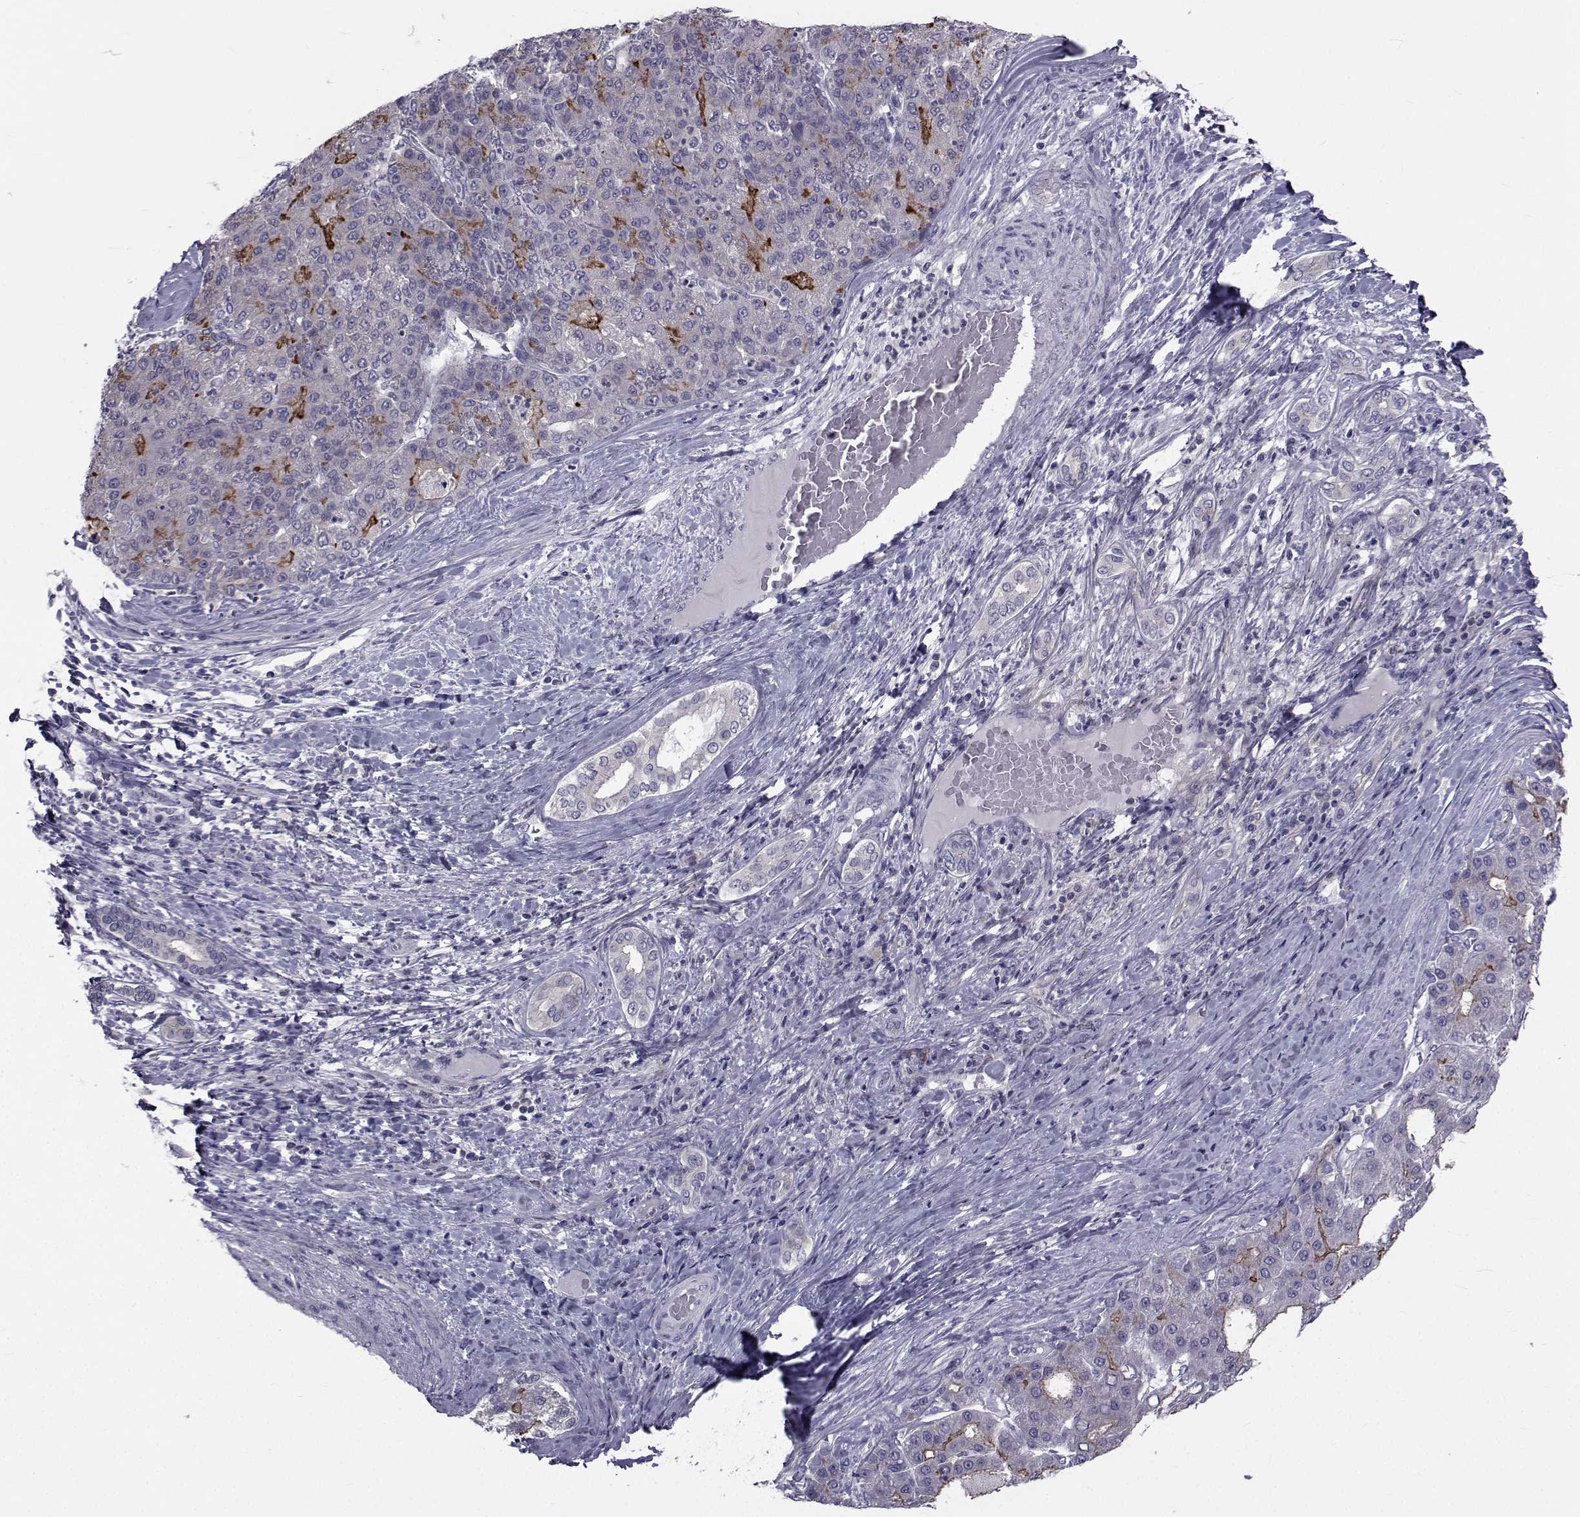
{"staining": {"intensity": "strong", "quantity": "<25%", "location": "cytoplasmic/membranous"}, "tissue": "liver cancer", "cell_type": "Tumor cells", "image_type": "cancer", "snomed": [{"axis": "morphology", "description": "Carcinoma, Hepatocellular, NOS"}, {"axis": "topography", "description": "Liver"}], "caption": "Immunohistochemistry staining of liver cancer, which reveals medium levels of strong cytoplasmic/membranous staining in approximately <25% of tumor cells indicating strong cytoplasmic/membranous protein staining. The staining was performed using DAB (3,3'-diaminobenzidine) (brown) for protein detection and nuclei were counterstained in hematoxylin (blue).", "gene": "SLC30A10", "patient": {"sex": "male", "age": 65}}